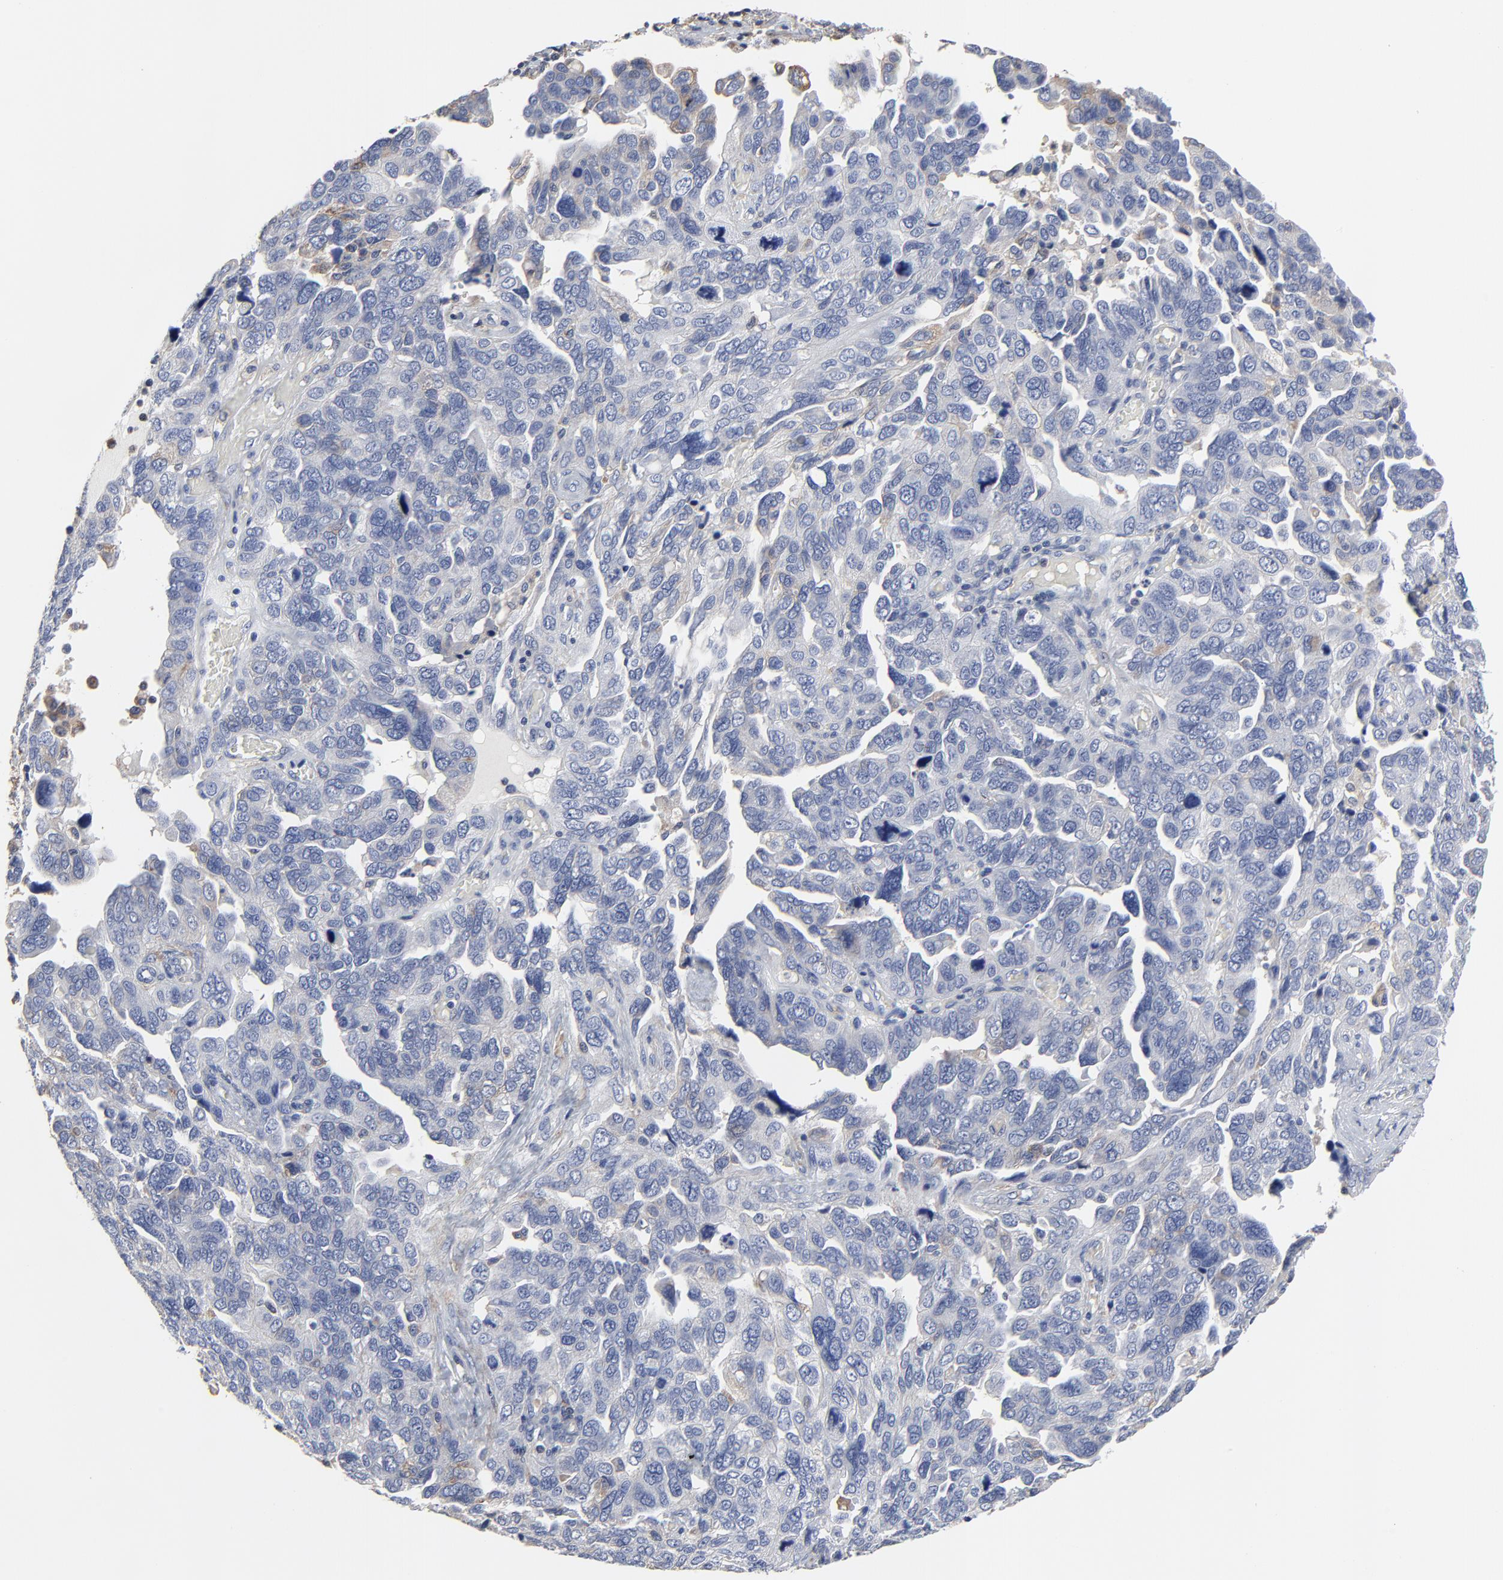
{"staining": {"intensity": "weak", "quantity": "<25%", "location": "cytoplasmic/membranous"}, "tissue": "ovarian cancer", "cell_type": "Tumor cells", "image_type": "cancer", "snomed": [{"axis": "morphology", "description": "Cystadenocarcinoma, serous, NOS"}, {"axis": "topography", "description": "Ovary"}], "caption": "IHC of ovarian cancer (serous cystadenocarcinoma) reveals no staining in tumor cells.", "gene": "NXF3", "patient": {"sex": "female", "age": 64}}